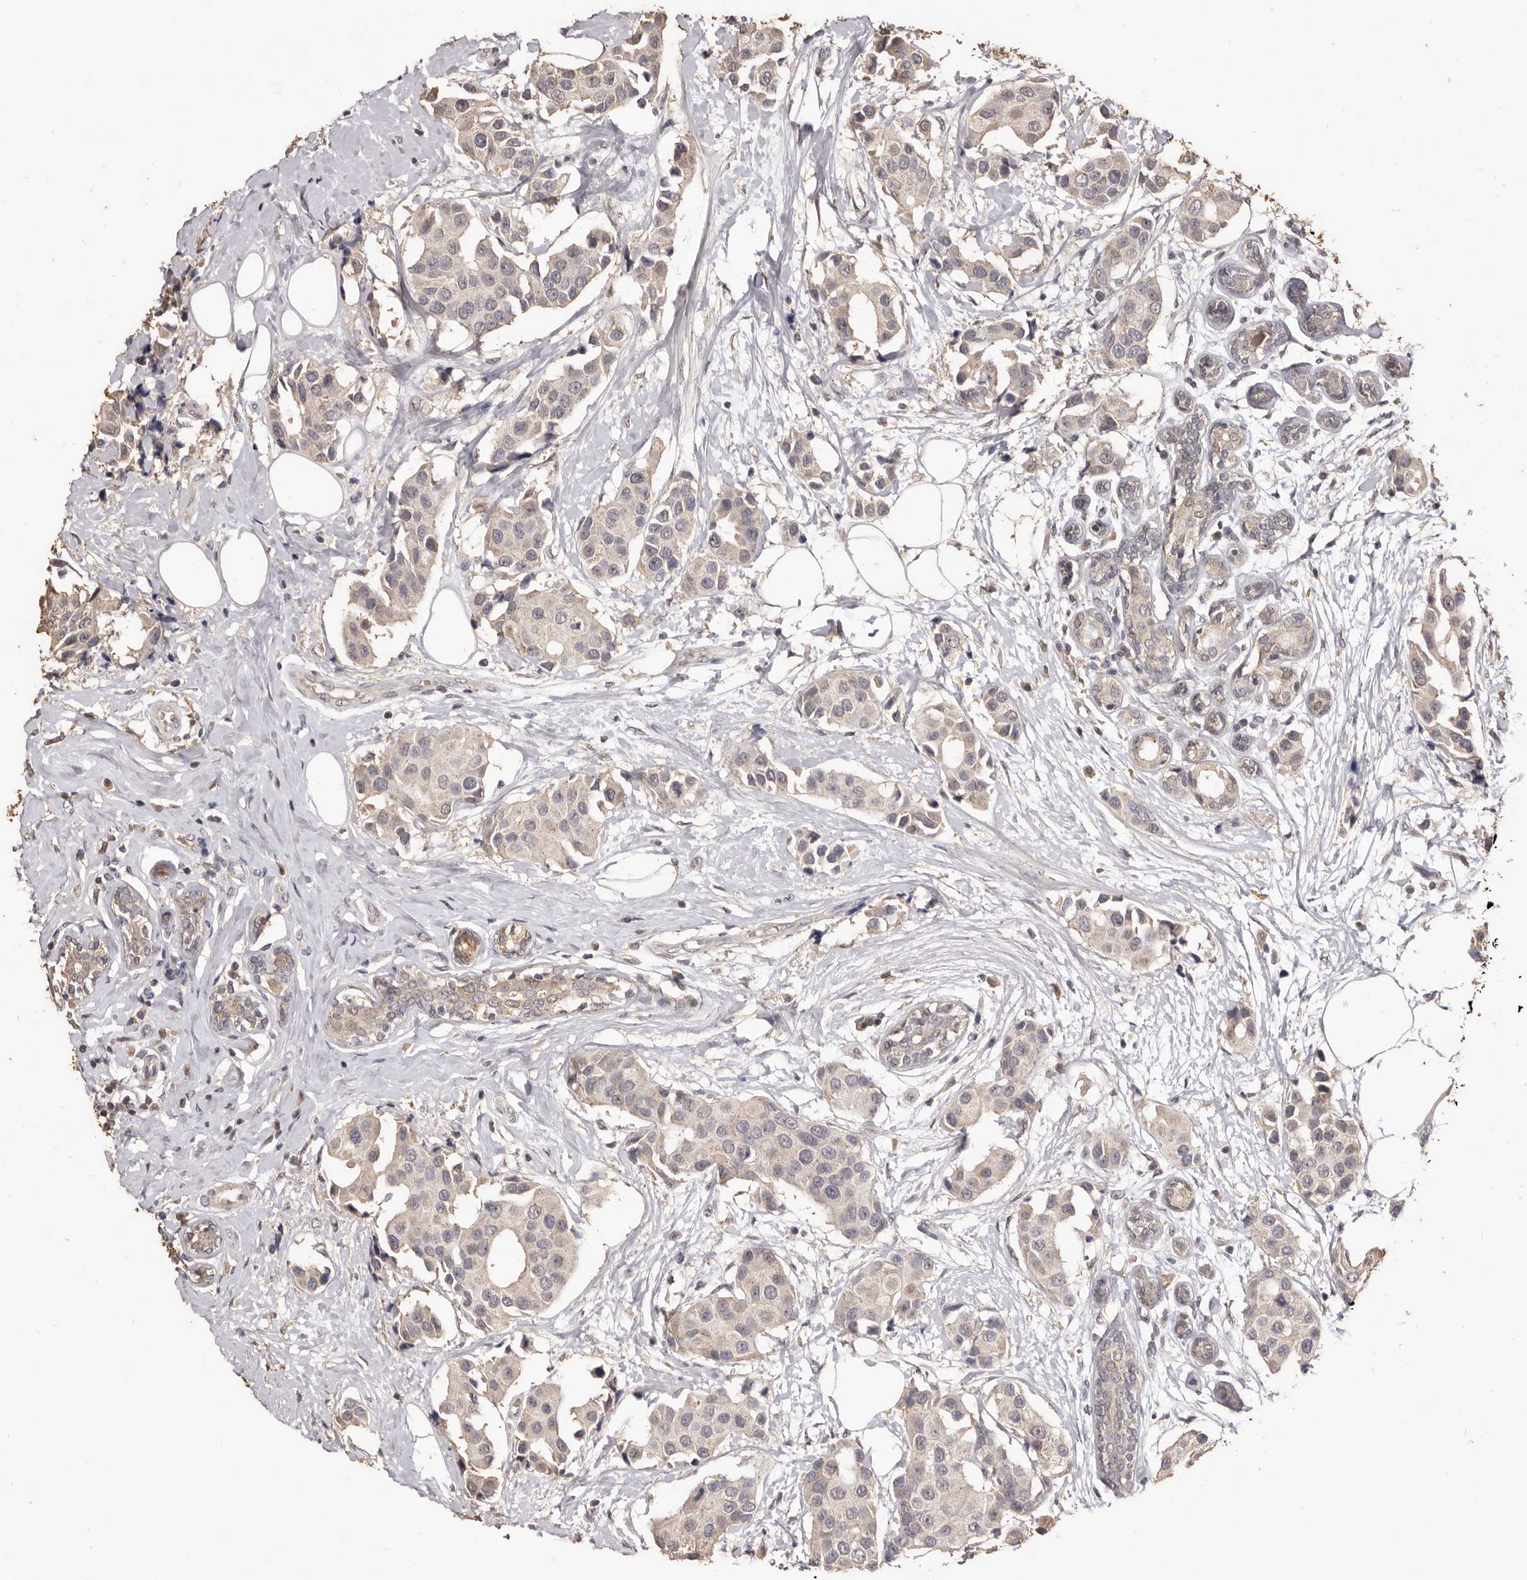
{"staining": {"intensity": "negative", "quantity": "none", "location": "none"}, "tissue": "breast cancer", "cell_type": "Tumor cells", "image_type": "cancer", "snomed": [{"axis": "morphology", "description": "Normal tissue, NOS"}, {"axis": "morphology", "description": "Duct carcinoma"}, {"axis": "topography", "description": "Breast"}], "caption": "There is no significant positivity in tumor cells of breast cancer.", "gene": "INAVA", "patient": {"sex": "female", "age": 39}}